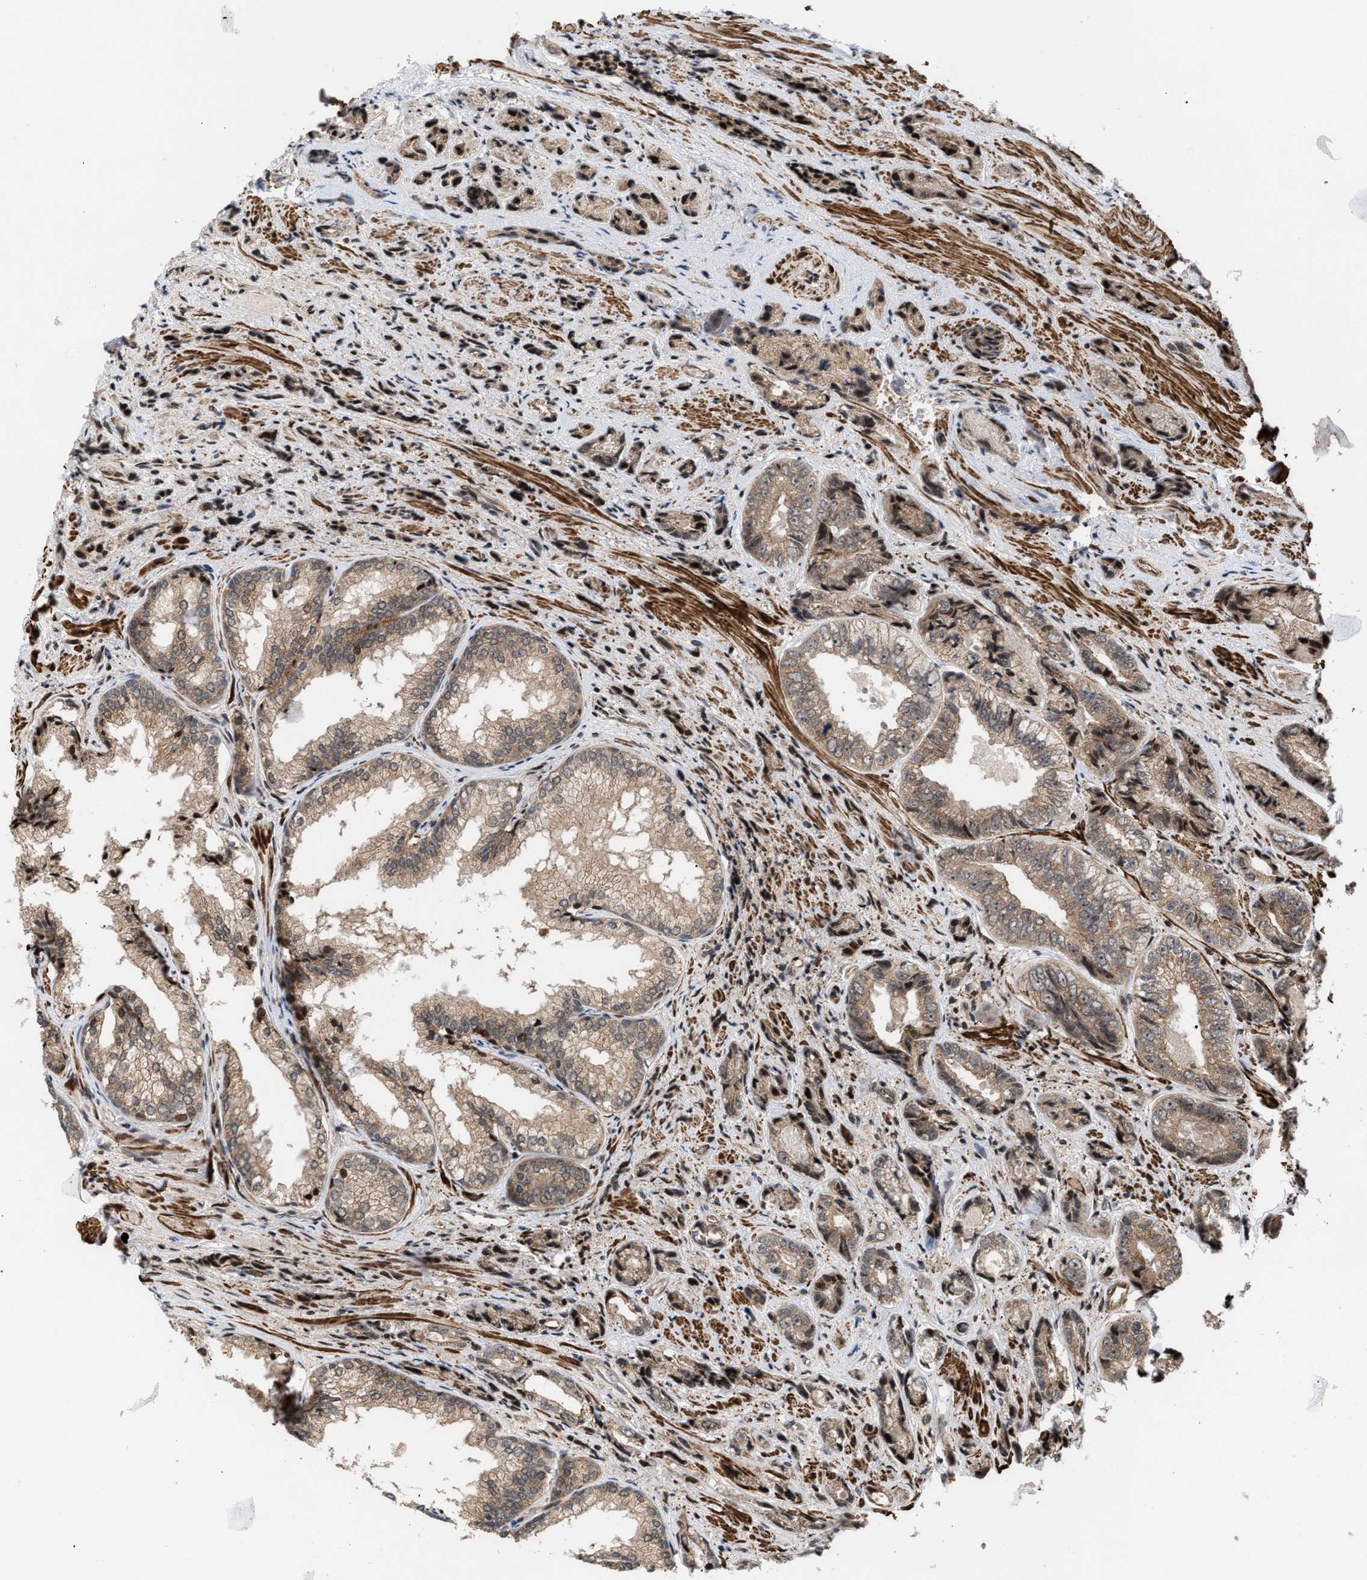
{"staining": {"intensity": "weak", "quantity": ">75%", "location": "cytoplasmic/membranous"}, "tissue": "prostate cancer", "cell_type": "Tumor cells", "image_type": "cancer", "snomed": [{"axis": "morphology", "description": "Adenocarcinoma, High grade"}, {"axis": "topography", "description": "Prostate"}], "caption": "Human high-grade adenocarcinoma (prostate) stained with a protein marker exhibits weak staining in tumor cells.", "gene": "STAU2", "patient": {"sex": "male", "age": 61}}